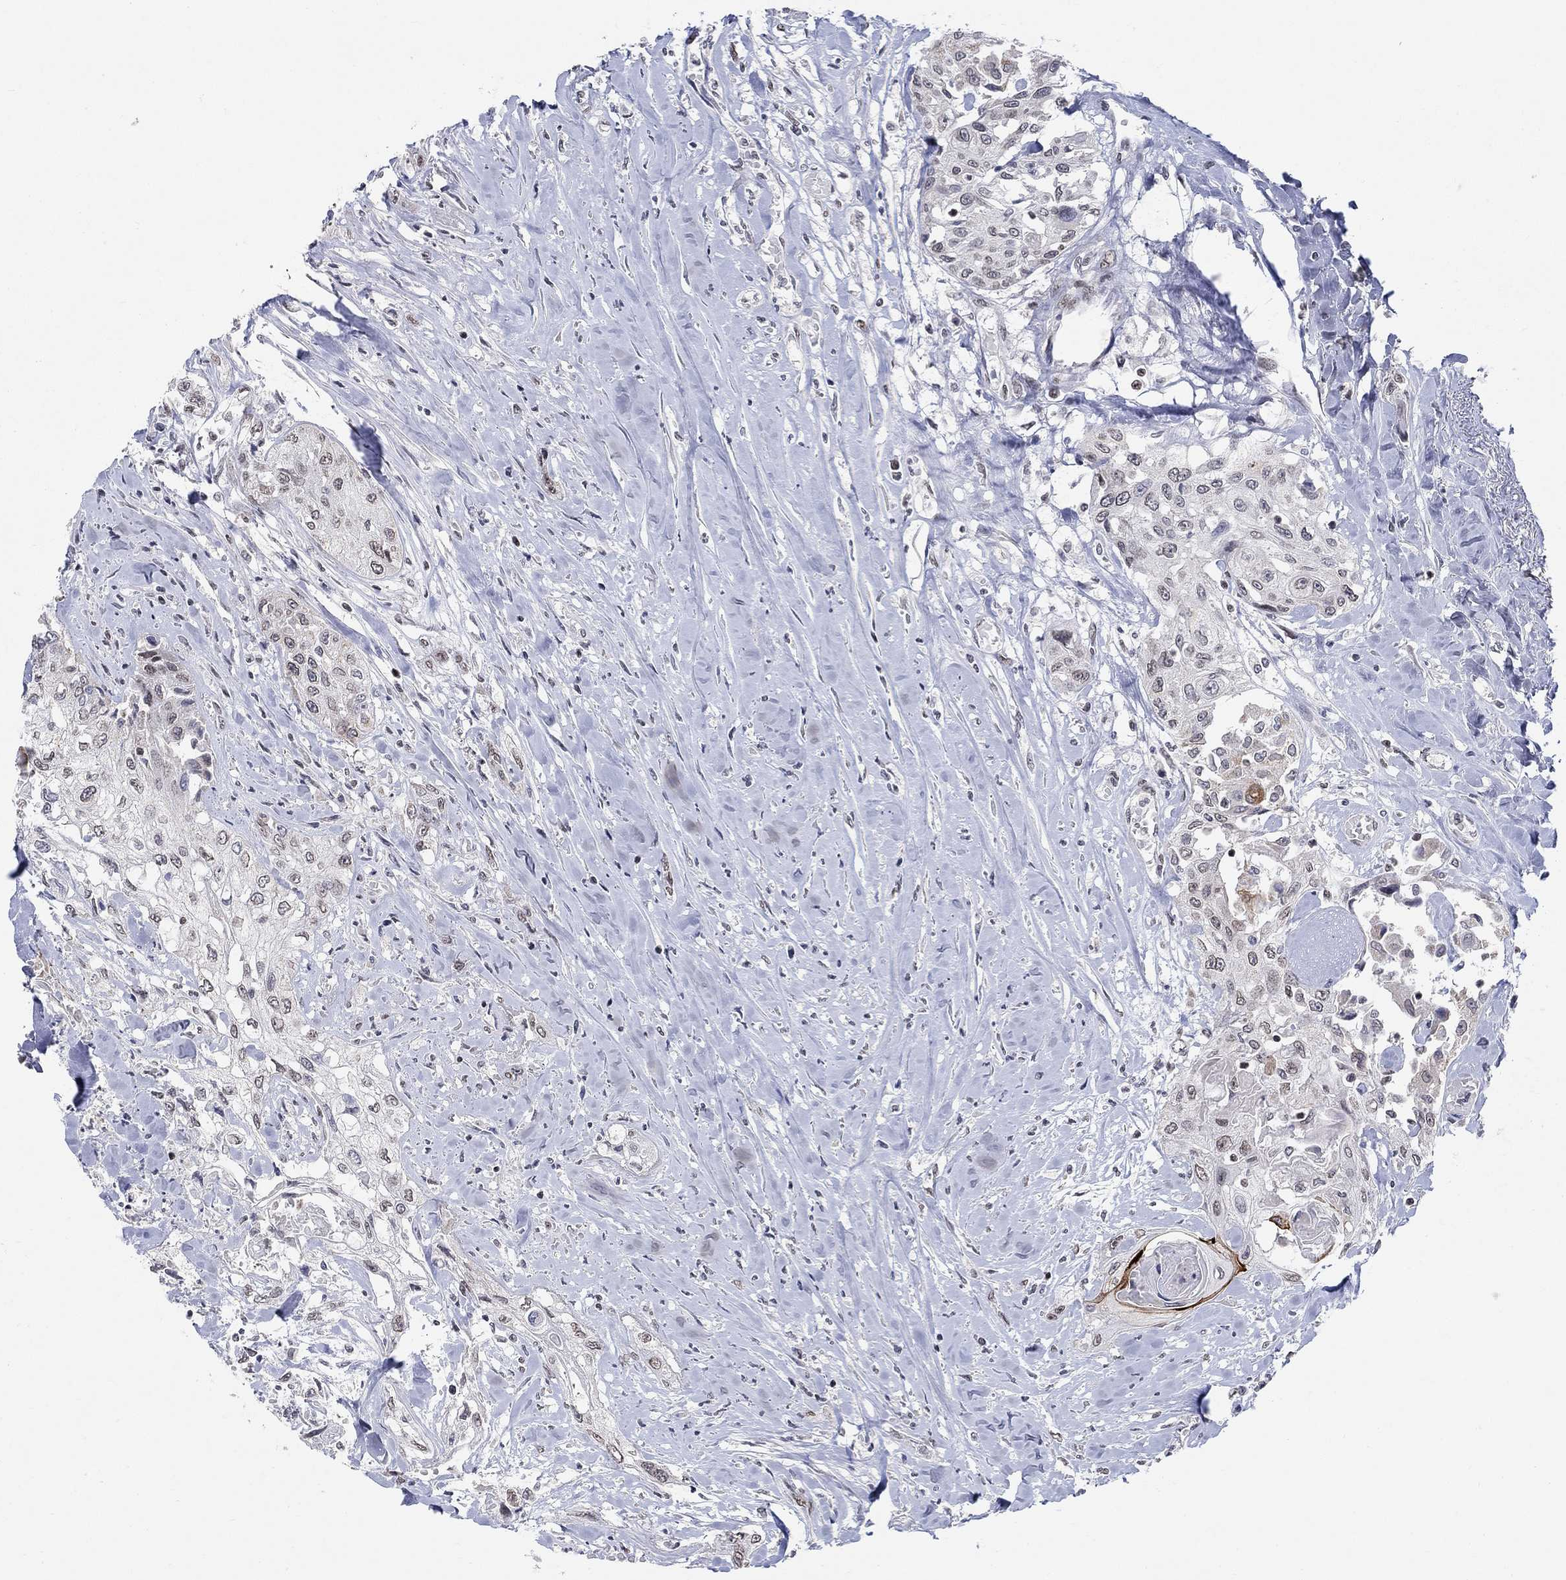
{"staining": {"intensity": "negative", "quantity": "none", "location": "none"}, "tissue": "head and neck cancer", "cell_type": "Tumor cells", "image_type": "cancer", "snomed": [{"axis": "morphology", "description": "Normal tissue, NOS"}, {"axis": "morphology", "description": "Squamous cell carcinoma, NOS"}, {"axis": "topography", "description": "Oral tissue"}, {"axis": "topography", "description": "Peripheral nerve tissue"}, {"axis": "topography", "description": "Head-Neck"}], "caption": "The image shows no staining of tumor cells in squamous cell carcinoma (head and neck). (DAB immunohistochemistry visualized using brightfield microscopy, high magnification).", "gene": "KLF12", "patient": {"sex": "female", "age": 59}}